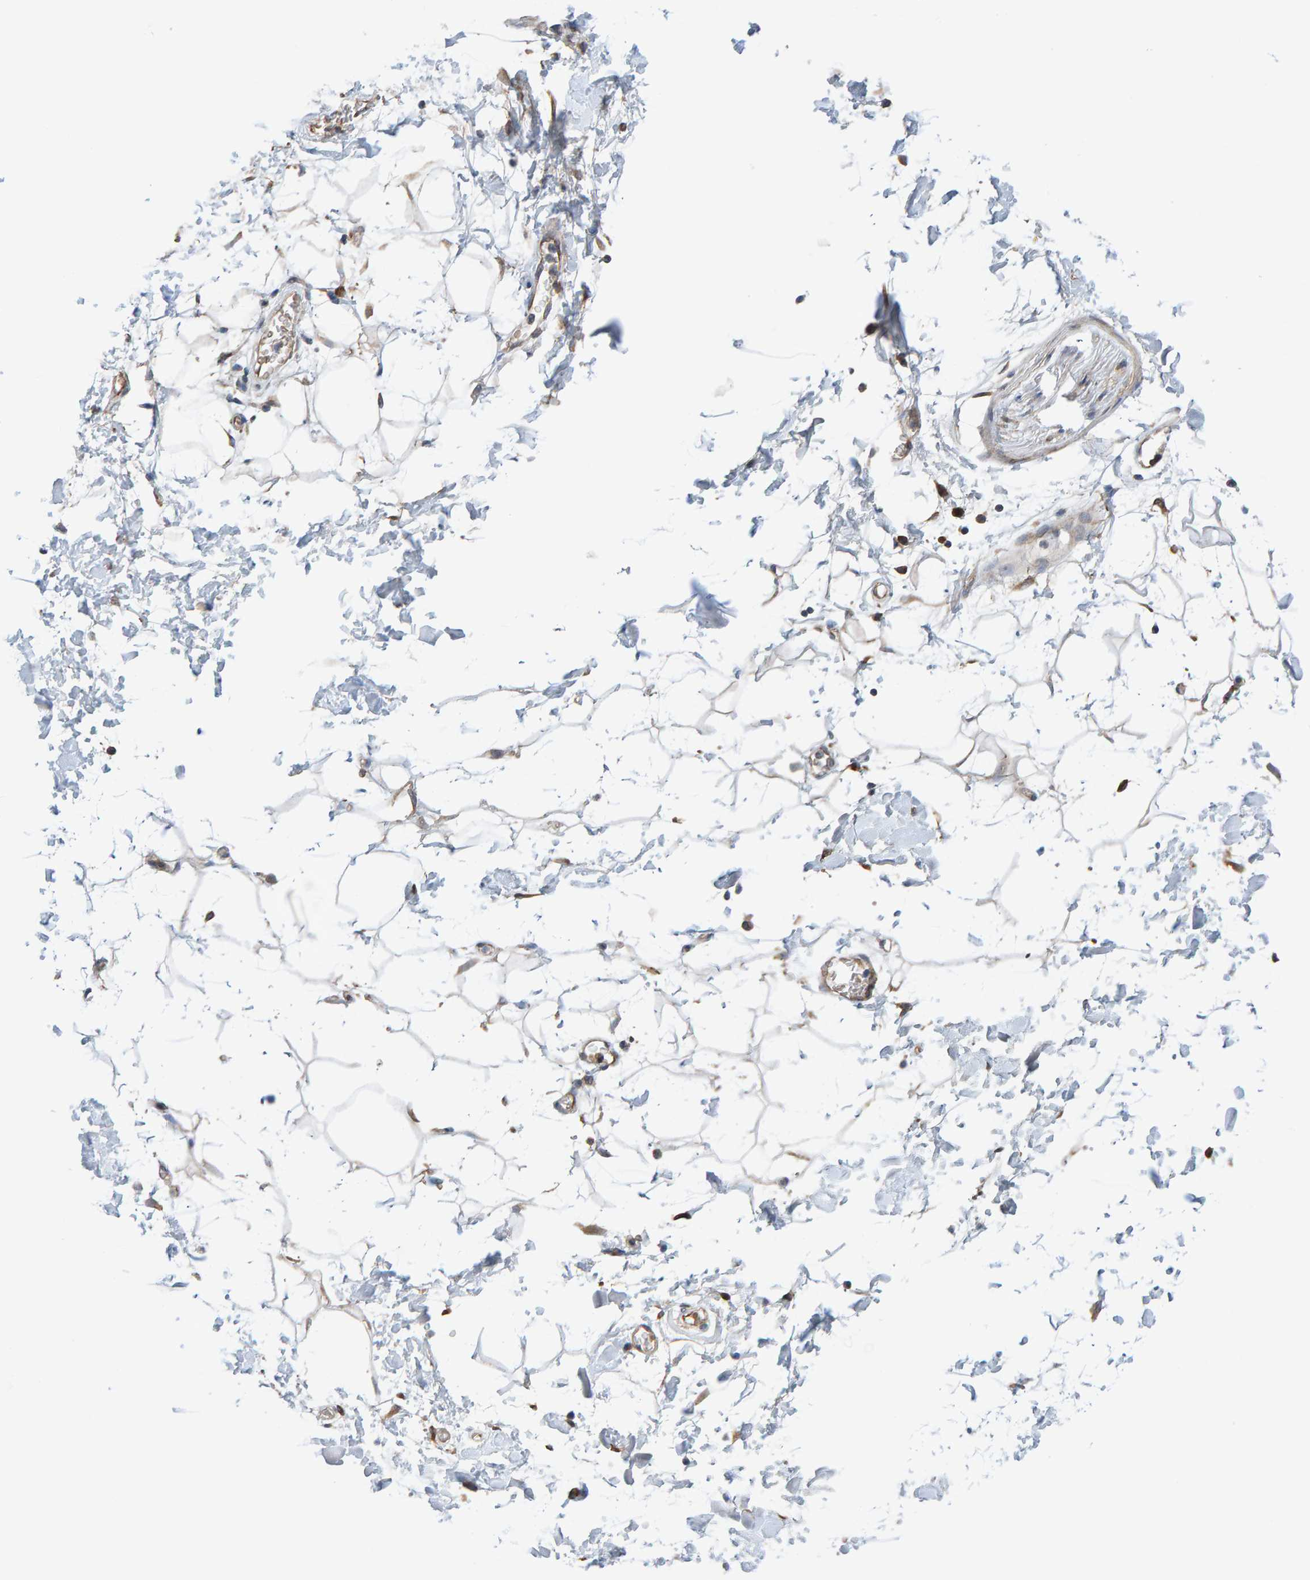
{"staining": {"intensity": "weak", "quantity": "25%-75%", "location": "cytoplasmic/membranous"}, "tissue": "adipose tissue", "cell_type": "Adipocytes", "image_type": "normal", "snomed": [{"axis": "morphology", "description": "Normal tissue, NOS"}, {"axis": "topography", "description": "Soft tissue"}], "caption": "Protein staining shows weak cytoplasmic/membranous expression in approximately 25%-75% of adipocytes in normal adipose tissue.", "gene": "LRSAM1", "patient": {"sex": "male", "age": 72}}